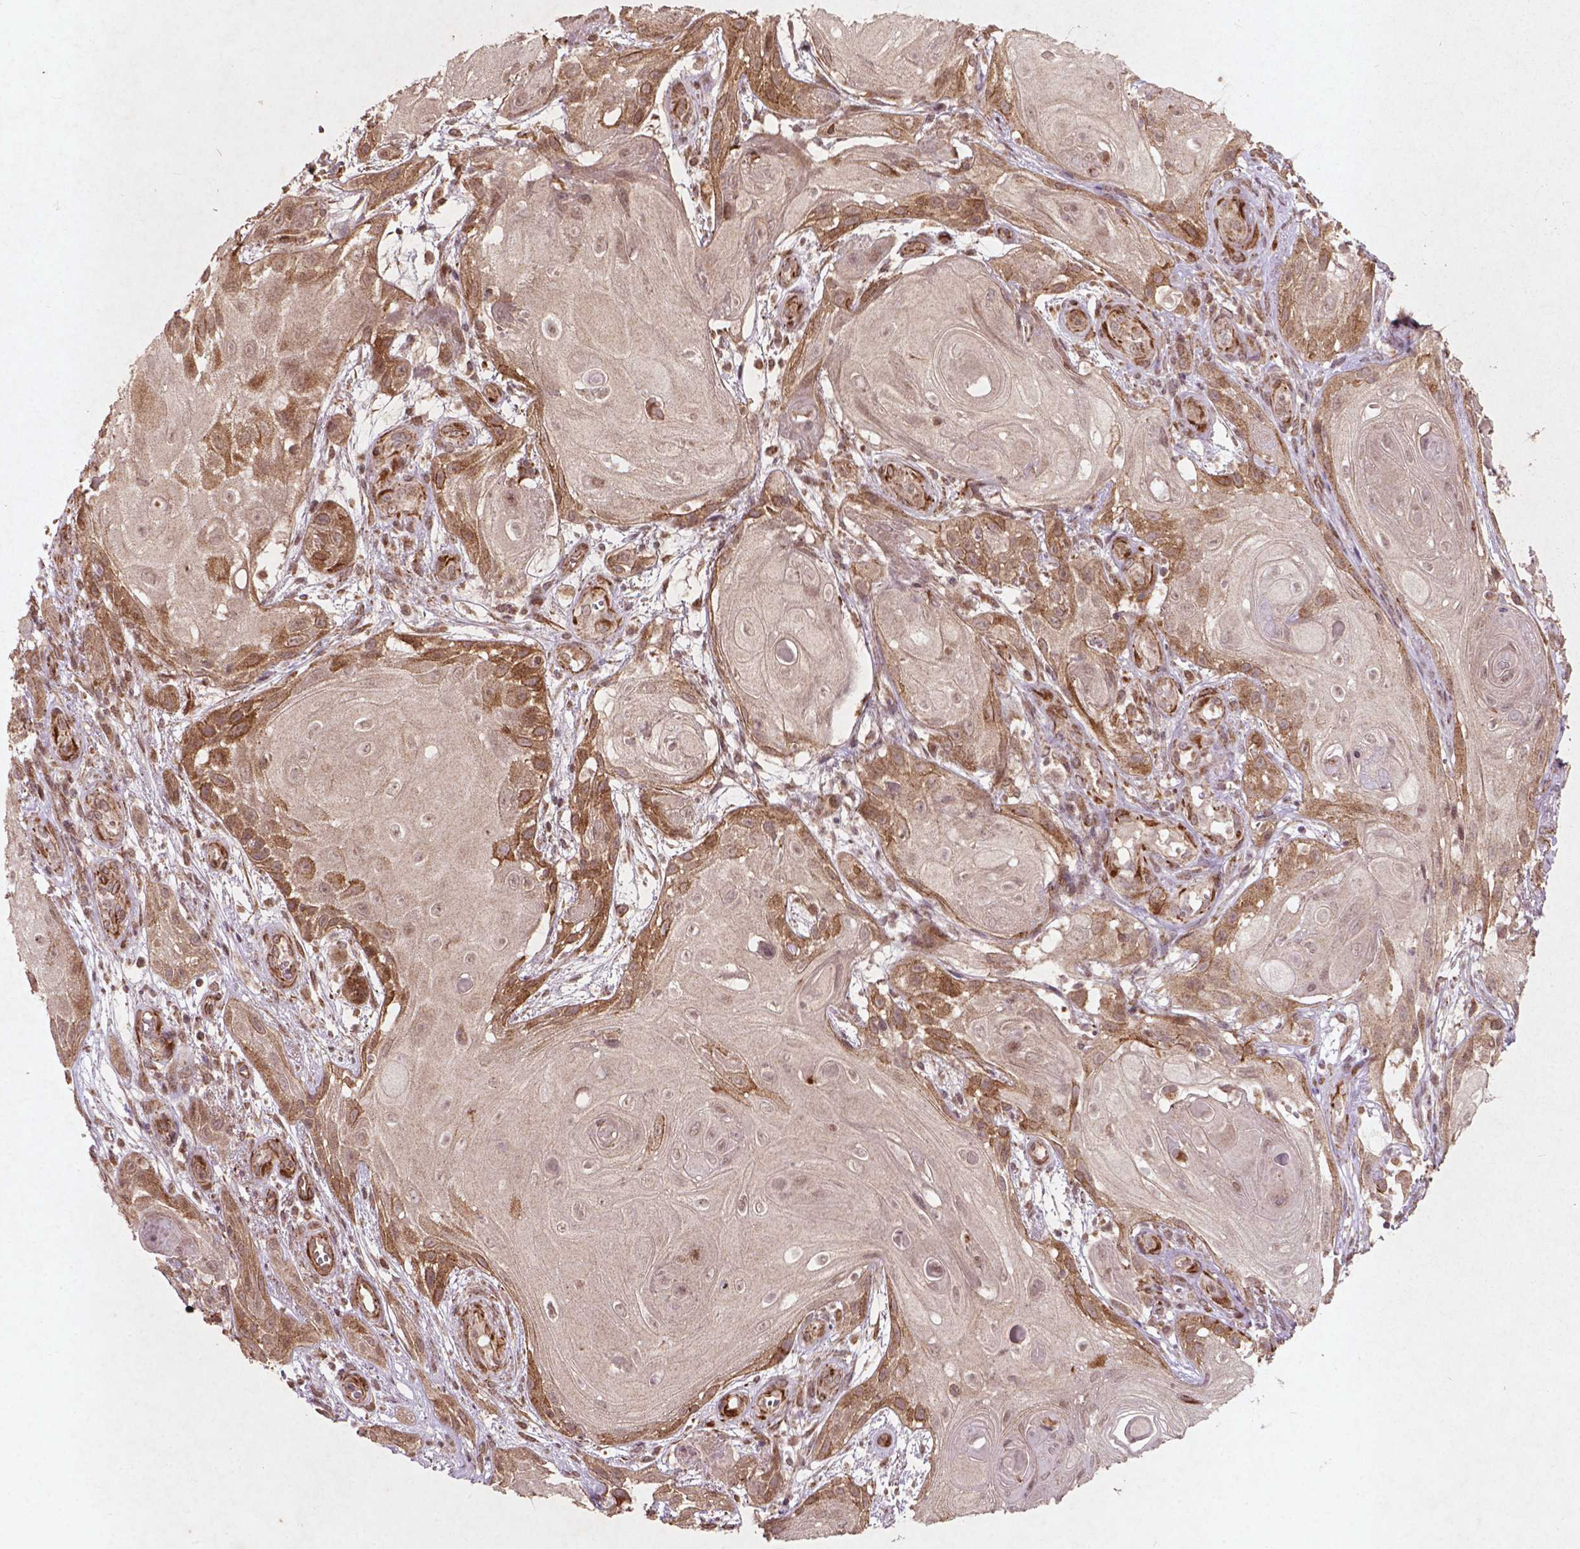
{"staining": {"intensity": "moderate", "quantity": "<25%", "location": "cytoplasmic/membranous"}, "tissue": "skin cancer", "cell_type": "Tumor cells", "image_type": "cancer", "snomed": [{"axis": "morphology", "description": "Squamous cell carcinoma, NOS"}, {"axis": "topography", "description": "Skin"}], "caption": "Protein positivity by IHC demonstrates moderate cytoplasmic/membranous staining in approximately <25% of tumor cells in skin cancer (squamous cell carcinoma).", "gene": "SMAD2", "patient": {"sex": "male", "age": 62}}